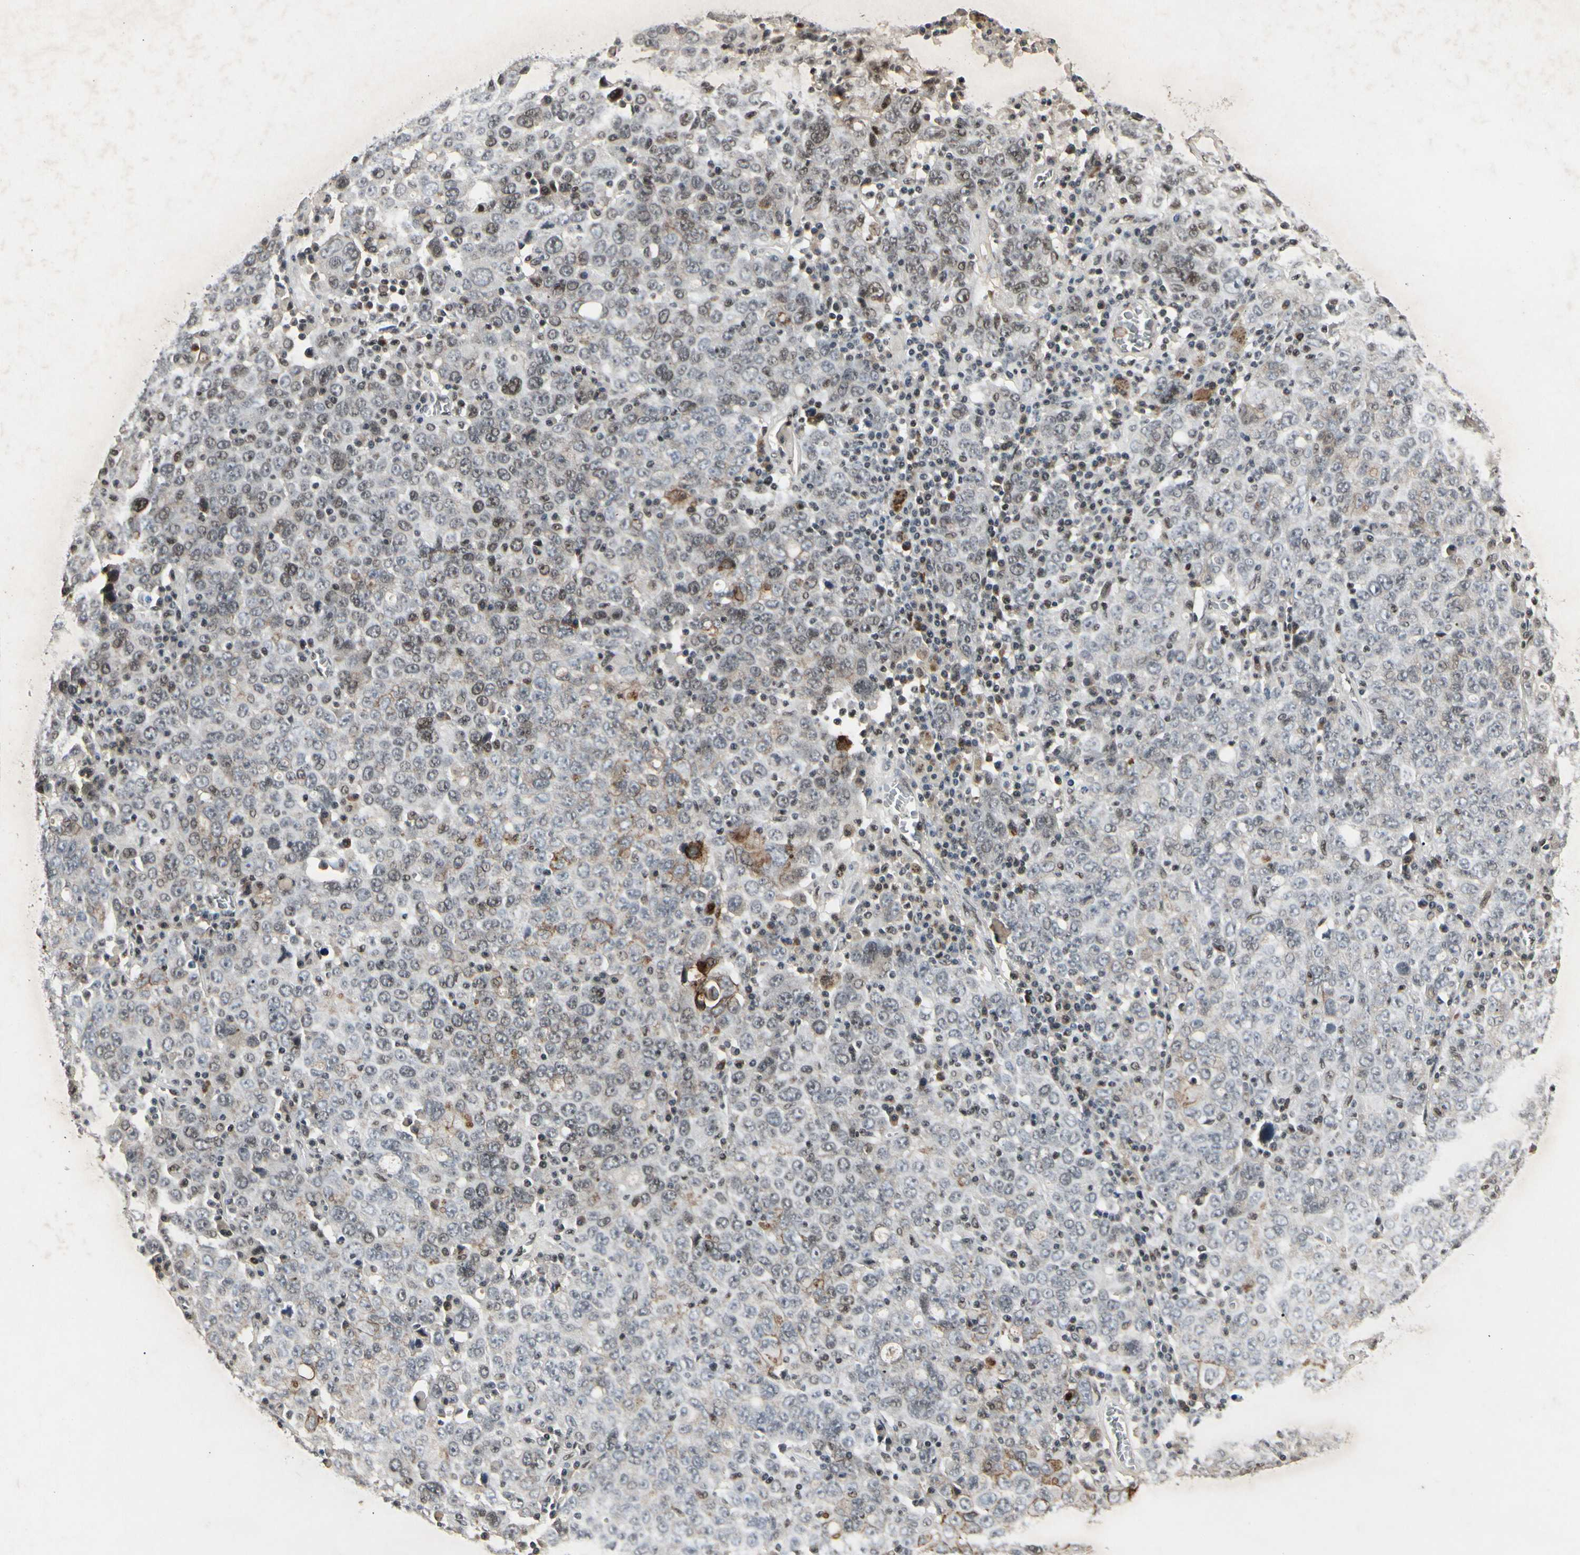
{"staining": {"intensity": "moderate", "quantity": "<25%", "location": "nuclear"}, "tissue": "ovarian cancer", "cell_type": "Tumor cells", "image_type": "cancer", "snomed": [{"axis": "morphology", "description": "Carcinoma, endometroid"}, {"axis": "topography", "description": "Ovary"}], "caption": "Human ovarian endometroid carcinoma stained with a protein marker displays moderate staining in tumor cells.", "gene": "FOXJ2", "patient": {"sex": "female", "age": 62}}